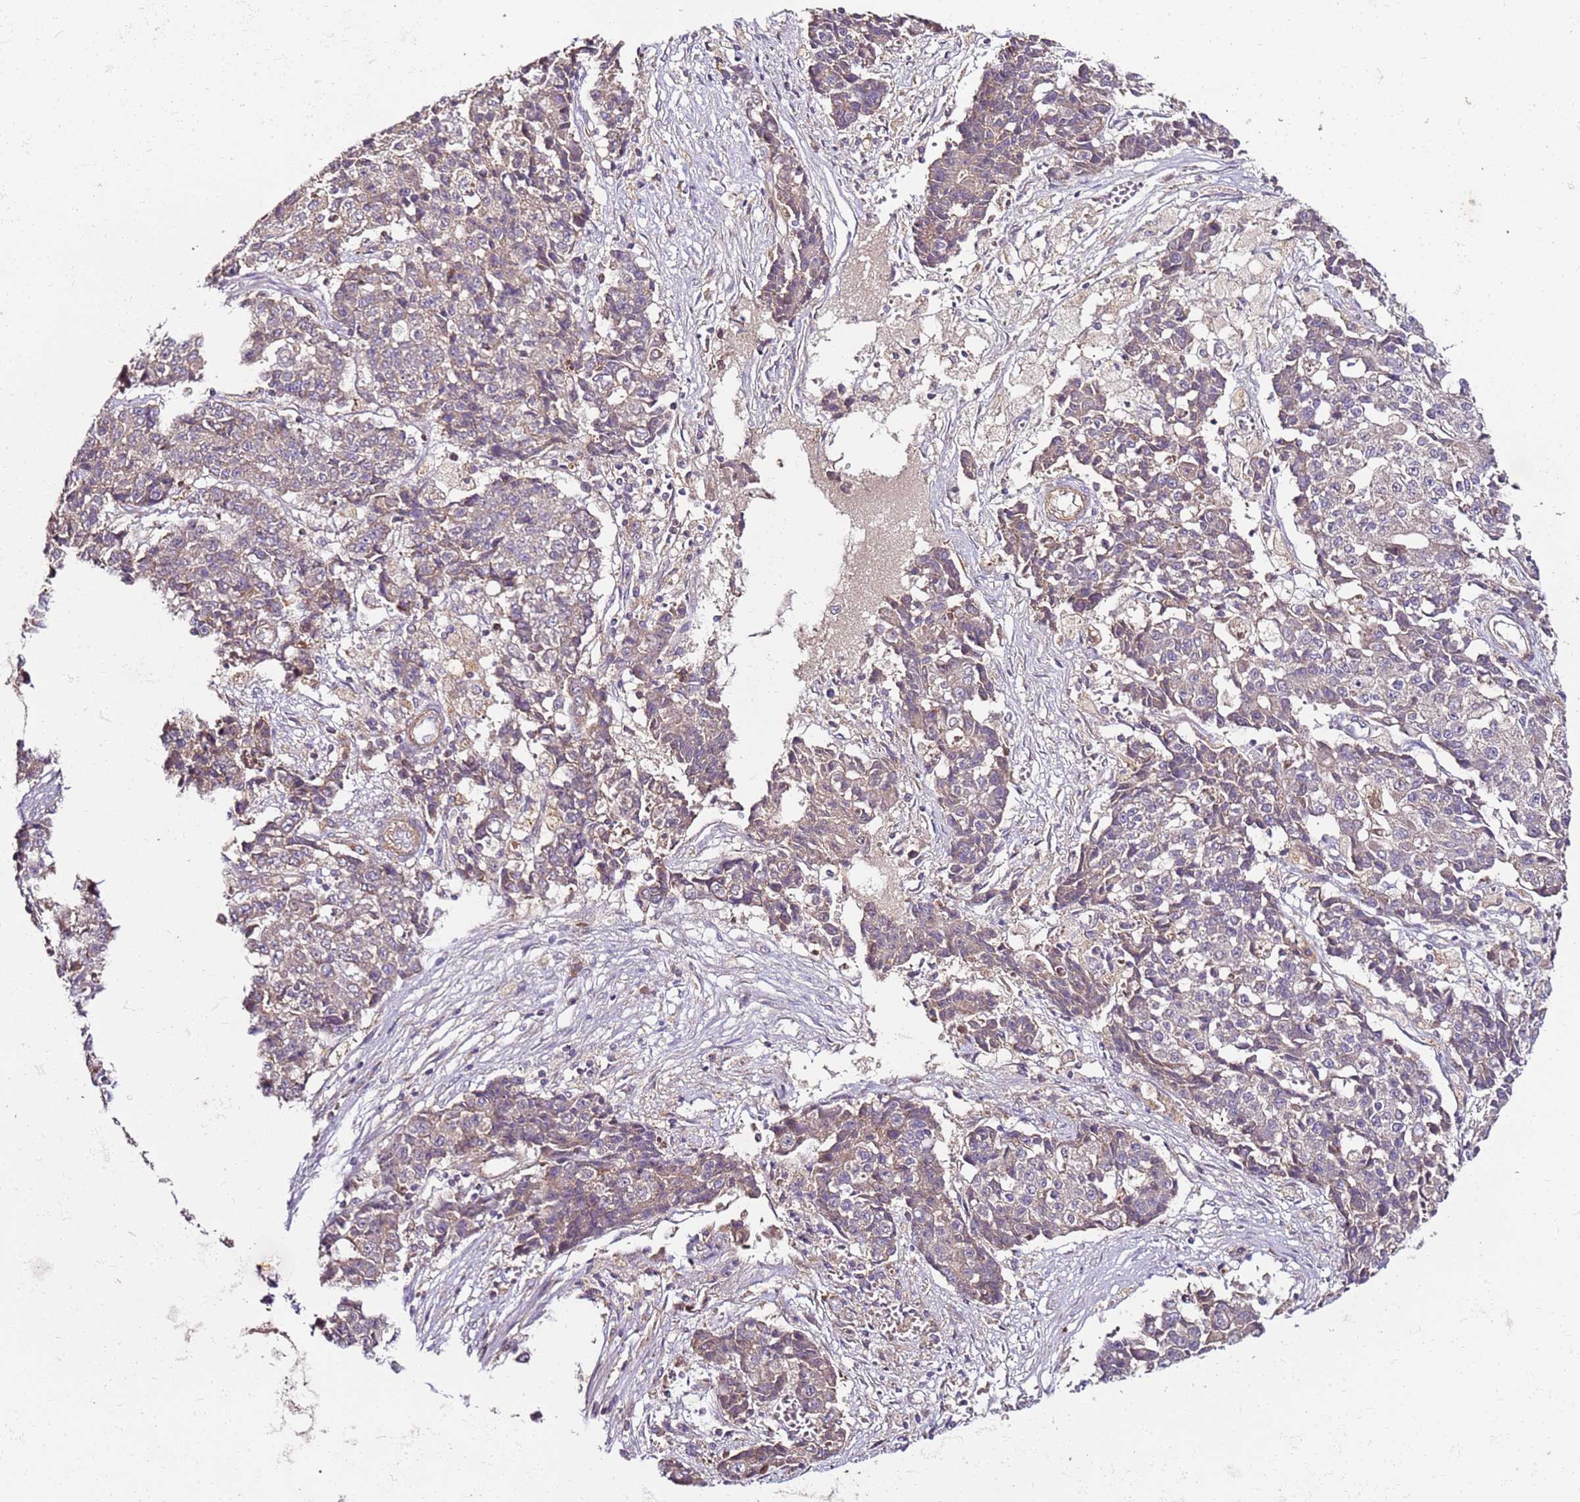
{"staining": {"intensity": "weak", "quantity": "<25%", "location": "cytoplasmic/membranous"}, "tissue": "ovarian cancer", "cell_type": "Tumor cells", "image_type": "cancer", "snomed": [{"axis": "morphology", "description": "Carcinoma, endometroid"}, {"axis": "topography", "description": "Appendix"}, {"axis": "topography", "description": "Ovary"}], "caption": "Tumor cells are negative for protein expression in human endometroid carcinoma (ovarian).", "gene": "KRTAP21-3", "patient": {"sex": "female", "age": 42}}